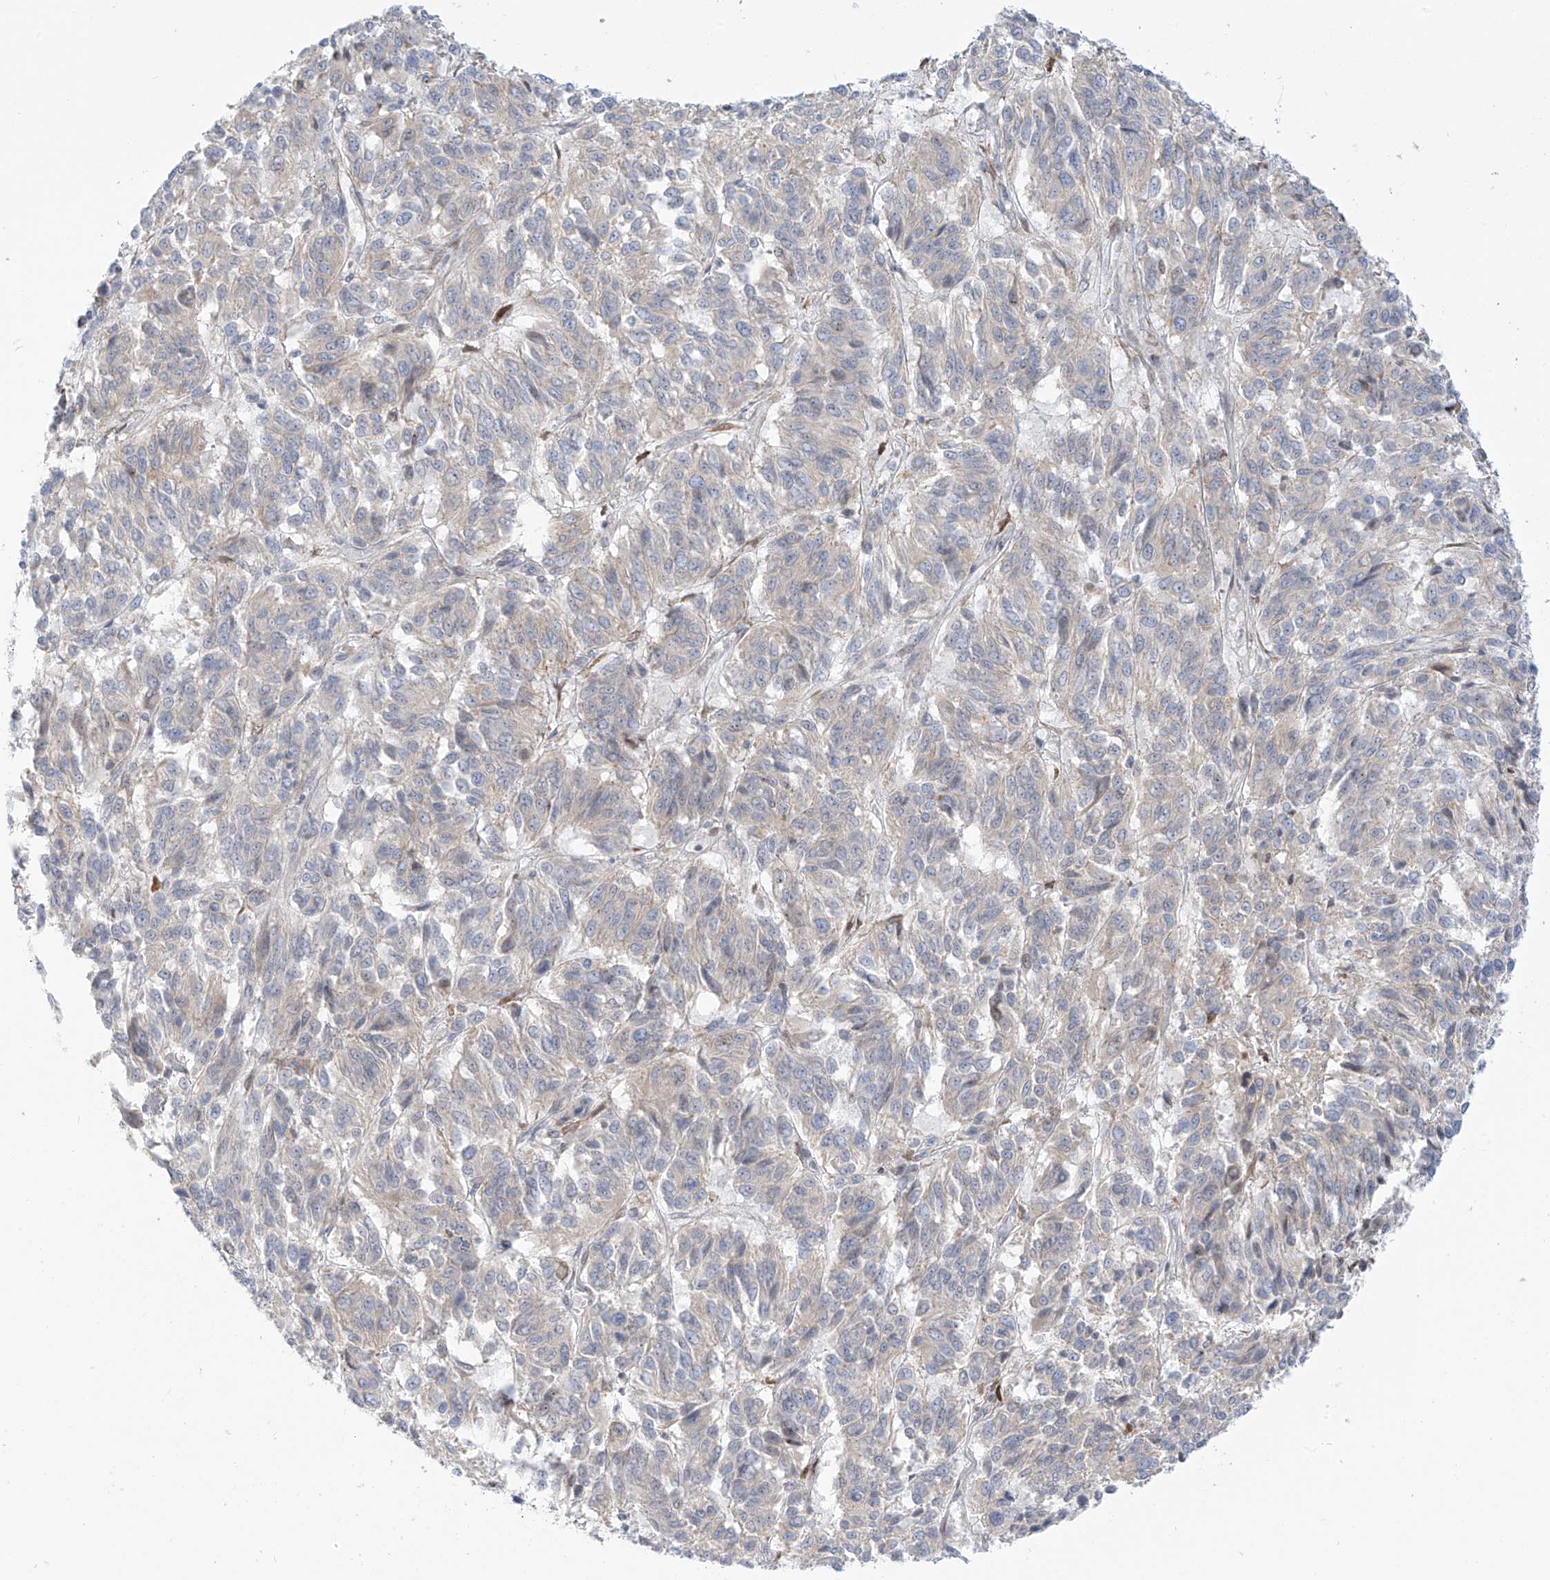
{"staining": {"intensity": "negative", "quantity": "none", "location": "none"}, "tissue": "melanoma", "cell_type": "Tumor cells", "image_type": "cancer", "snomed": [{"axis": "morphology", "description": "Malignant melanoma, Metastatic site"}, {"axis": "topography", "description": "Lung"}], "caption": "IHC of malignant melanoma (metastatic site) exhibits no positivity in tumor cells.", "gene": "PCYOX1", "patient": {"sex": "male", "age": 64}}